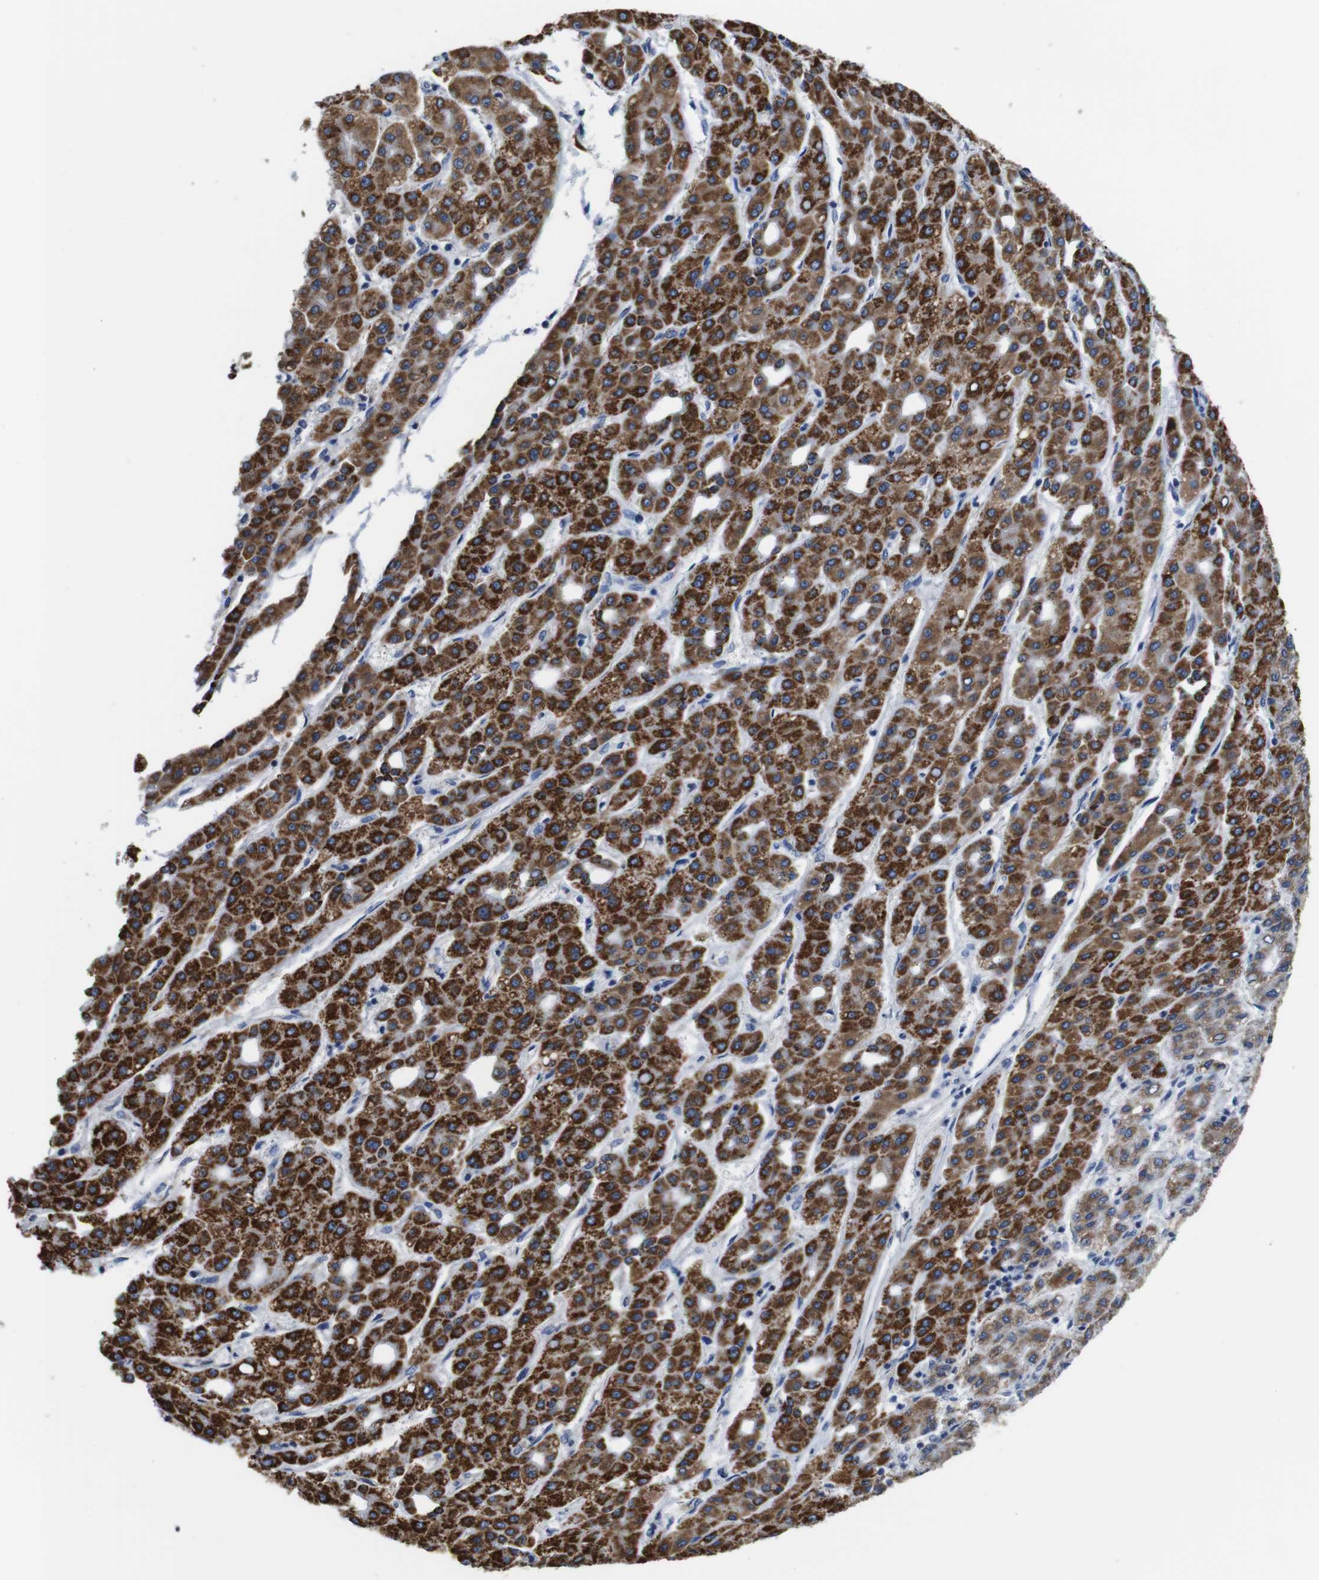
{"staining": {"intensity": "strong", "quantity": "25%-75%", "location": "cytoplasmic/membranous"}, "tissue": "liver cancer", "cell_type": "Tumor cells", "image_type": "cancer", "snomed": [{"axis": "morphology", "description": "Carcinoma, Hepatocellular, NOS"}, {"axis": "topography", "description": "Liver"}], "caption": "Hepatocellular carcinoma (liver) tissue shows strong cytoplasmic/membranous staining in approximately 25%-75% of tumor cells, visualized by immunohistochemistry.", "gene": "MAOA", "patient": {"sex": "male", "age": 65}}